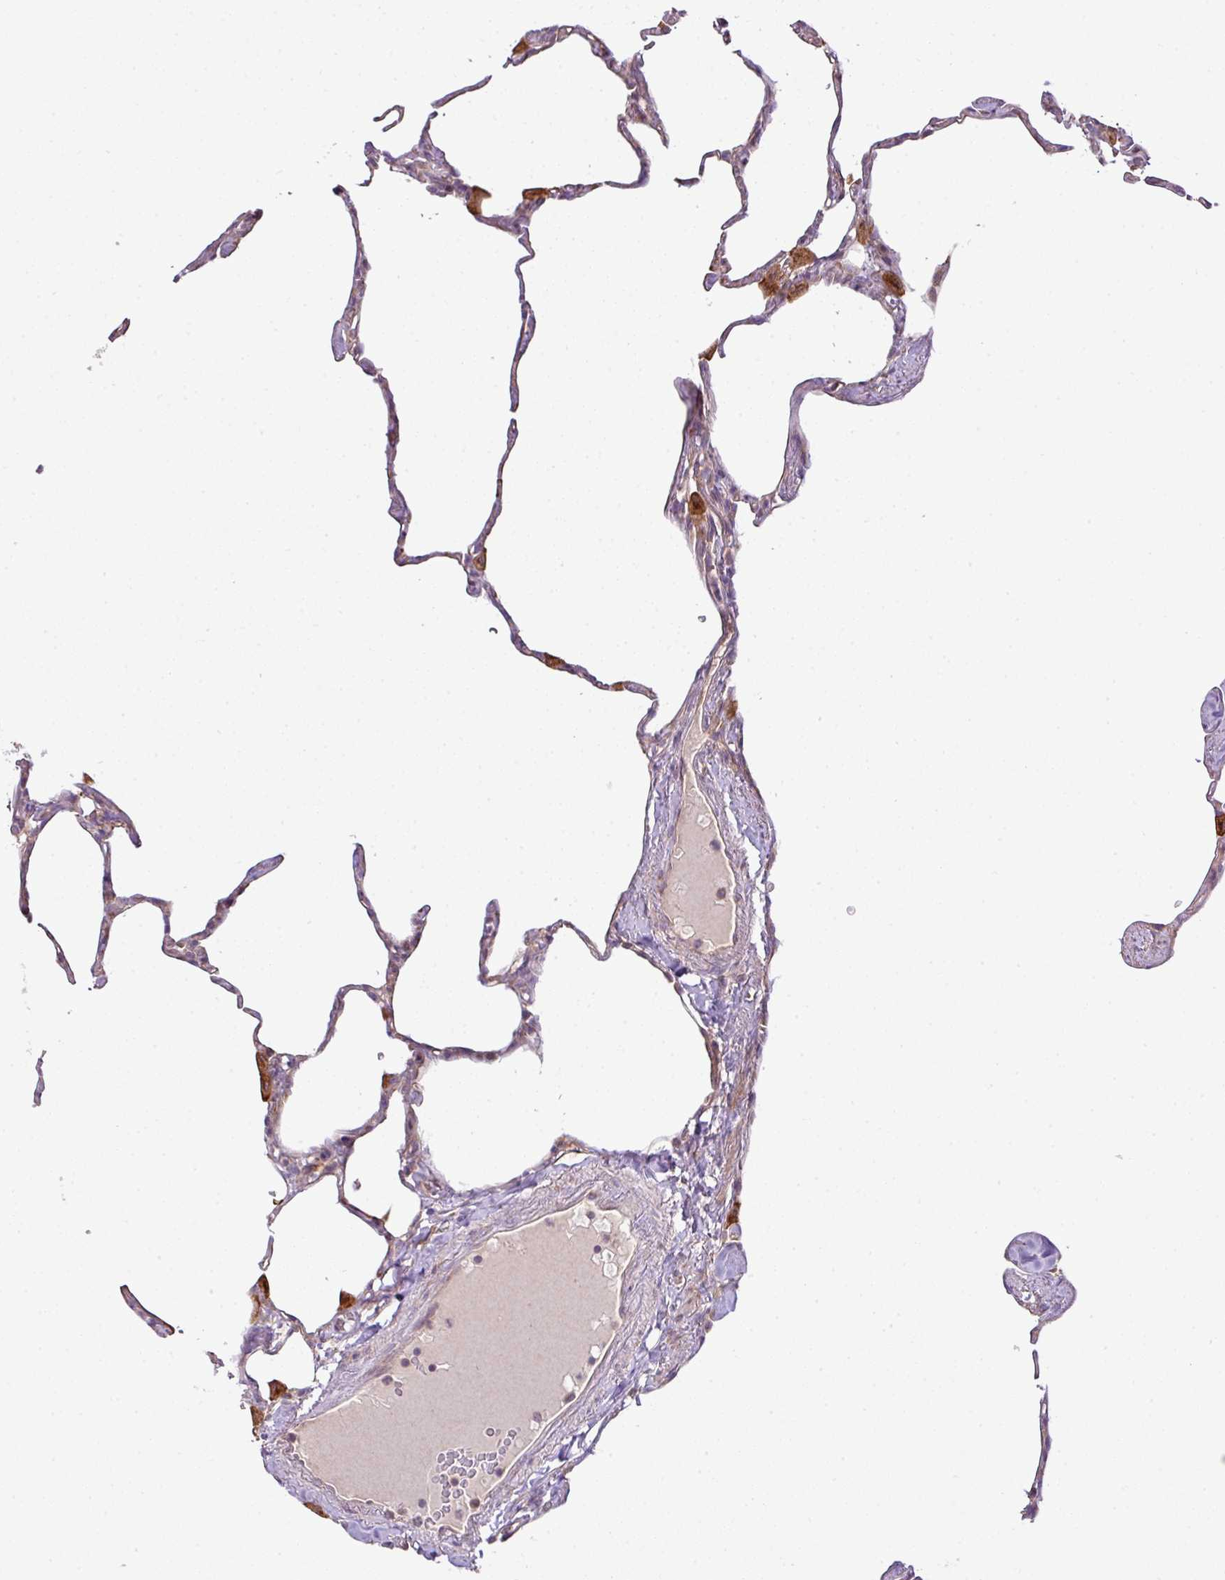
{"staining": {"intensity": "weak", "quantity": "25%-75%", "location": "cytoplasmic/membranous"}, "tissue": "lung", "cell_type": "Alveolar cells", "image_type": "normal", "snomed": [{"axis": "morphology", "description": "Normal tissue, NOS"}, {"axis": "topography", "description": "Lung"}], "caption": "Approximately 25%-75% of alveolar cells in unremarkable lung display weak cytoplasmic/membranous protein staining as visualized by brown immunohistochemical staining.", "gene": "COX18", "patient": {"sex": "male", "age": 65}}